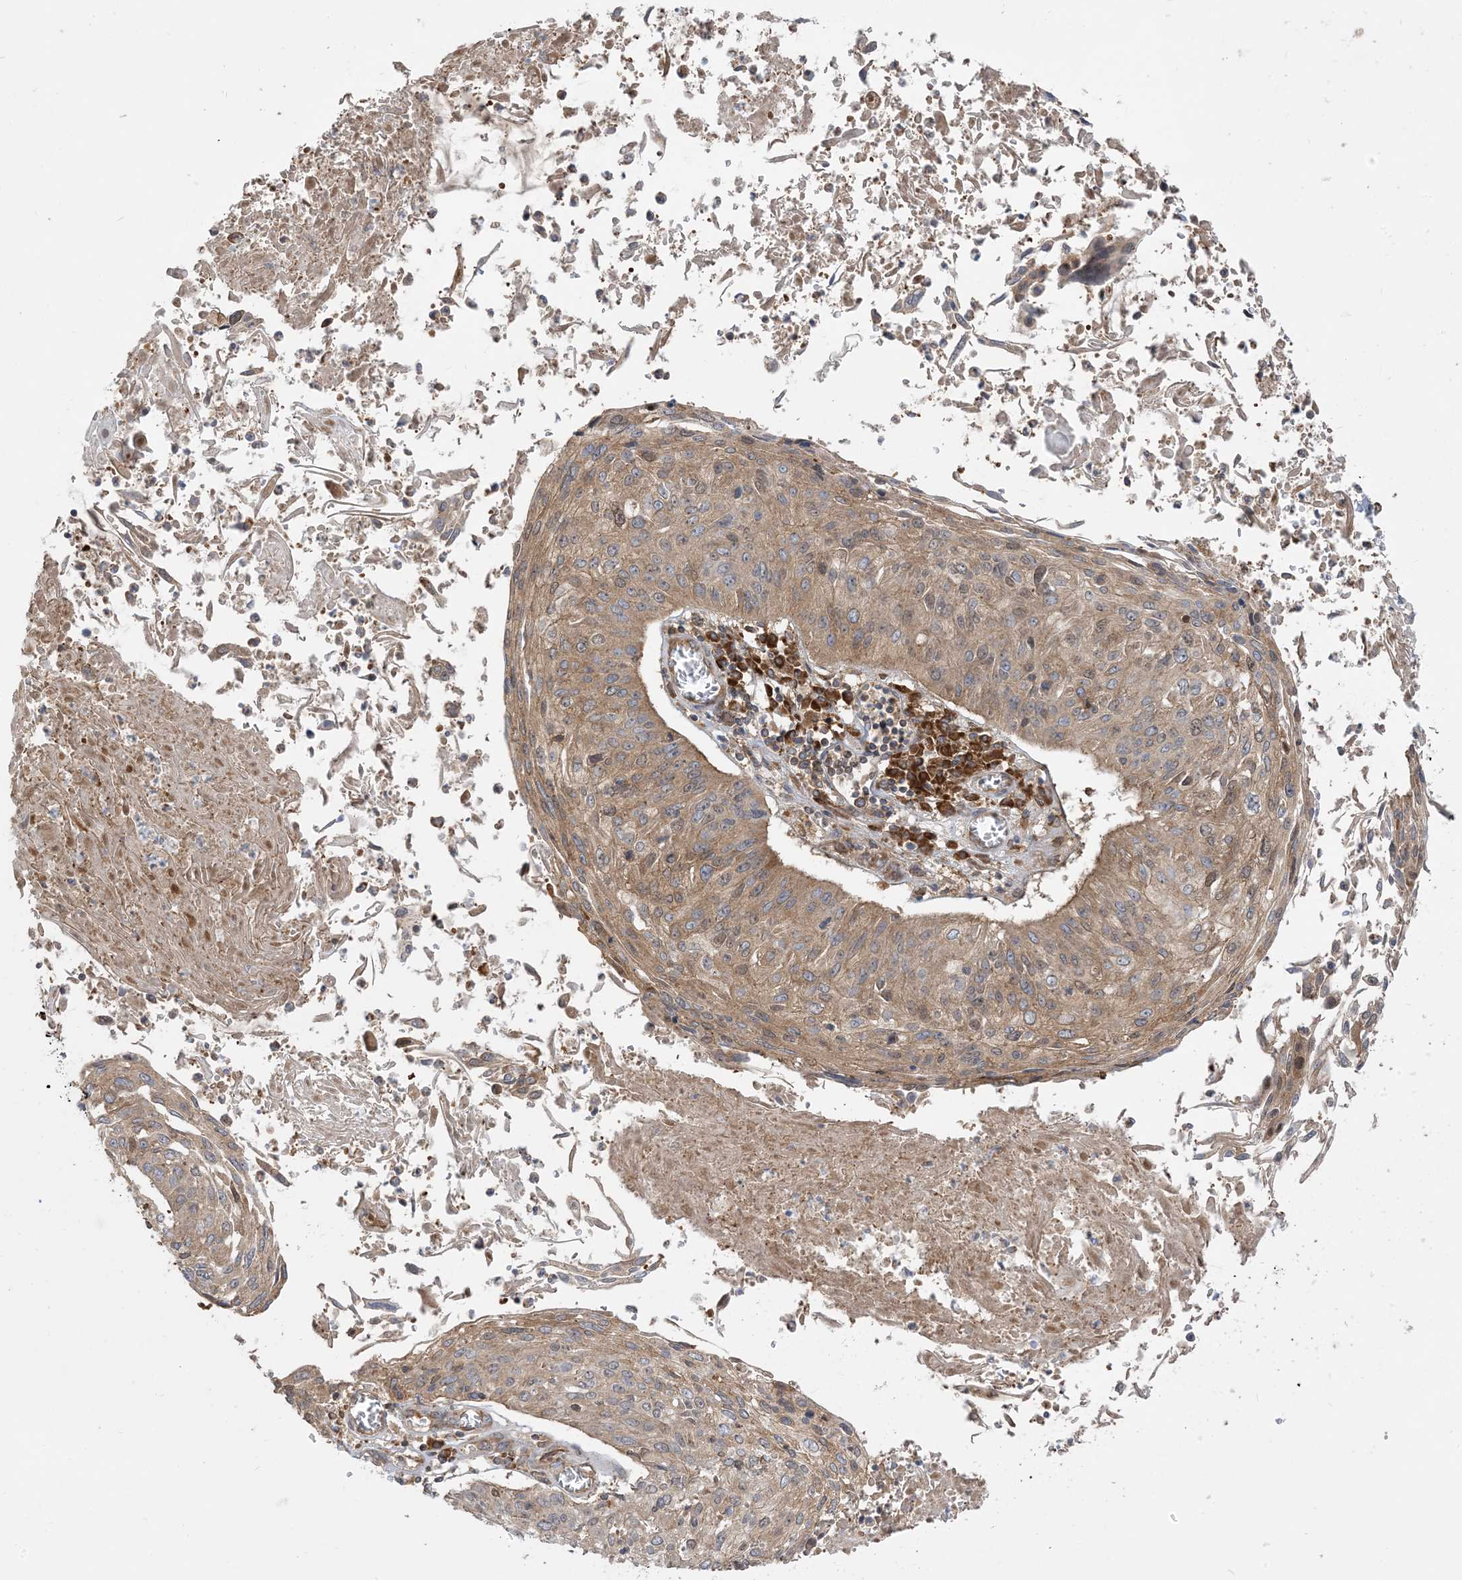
{"staining": {"intensity": "moderate", "quantity": "25%-75%", "location": "cytoplasmic/membranous,nuclear"}, "tissue": "cervical cancer", "cell_type": "Tumor cells", "image_type": "cancer", "snomed": [{"axis": "morphology", "description": "Squamous cell carcinoma, NOS"}, {"axis": "topography", "description": "Cervix"}], "caption": "Moderate cytoplasmic/membranous and nuclear expression for a protein is seen in about 25%-75% of tumor cells of cervical cancer (squamous cell carcinoma) using immunohistochemistry (IHC).", "gene": "SRP72", "patient": {"sex": "female", "age": 51}}